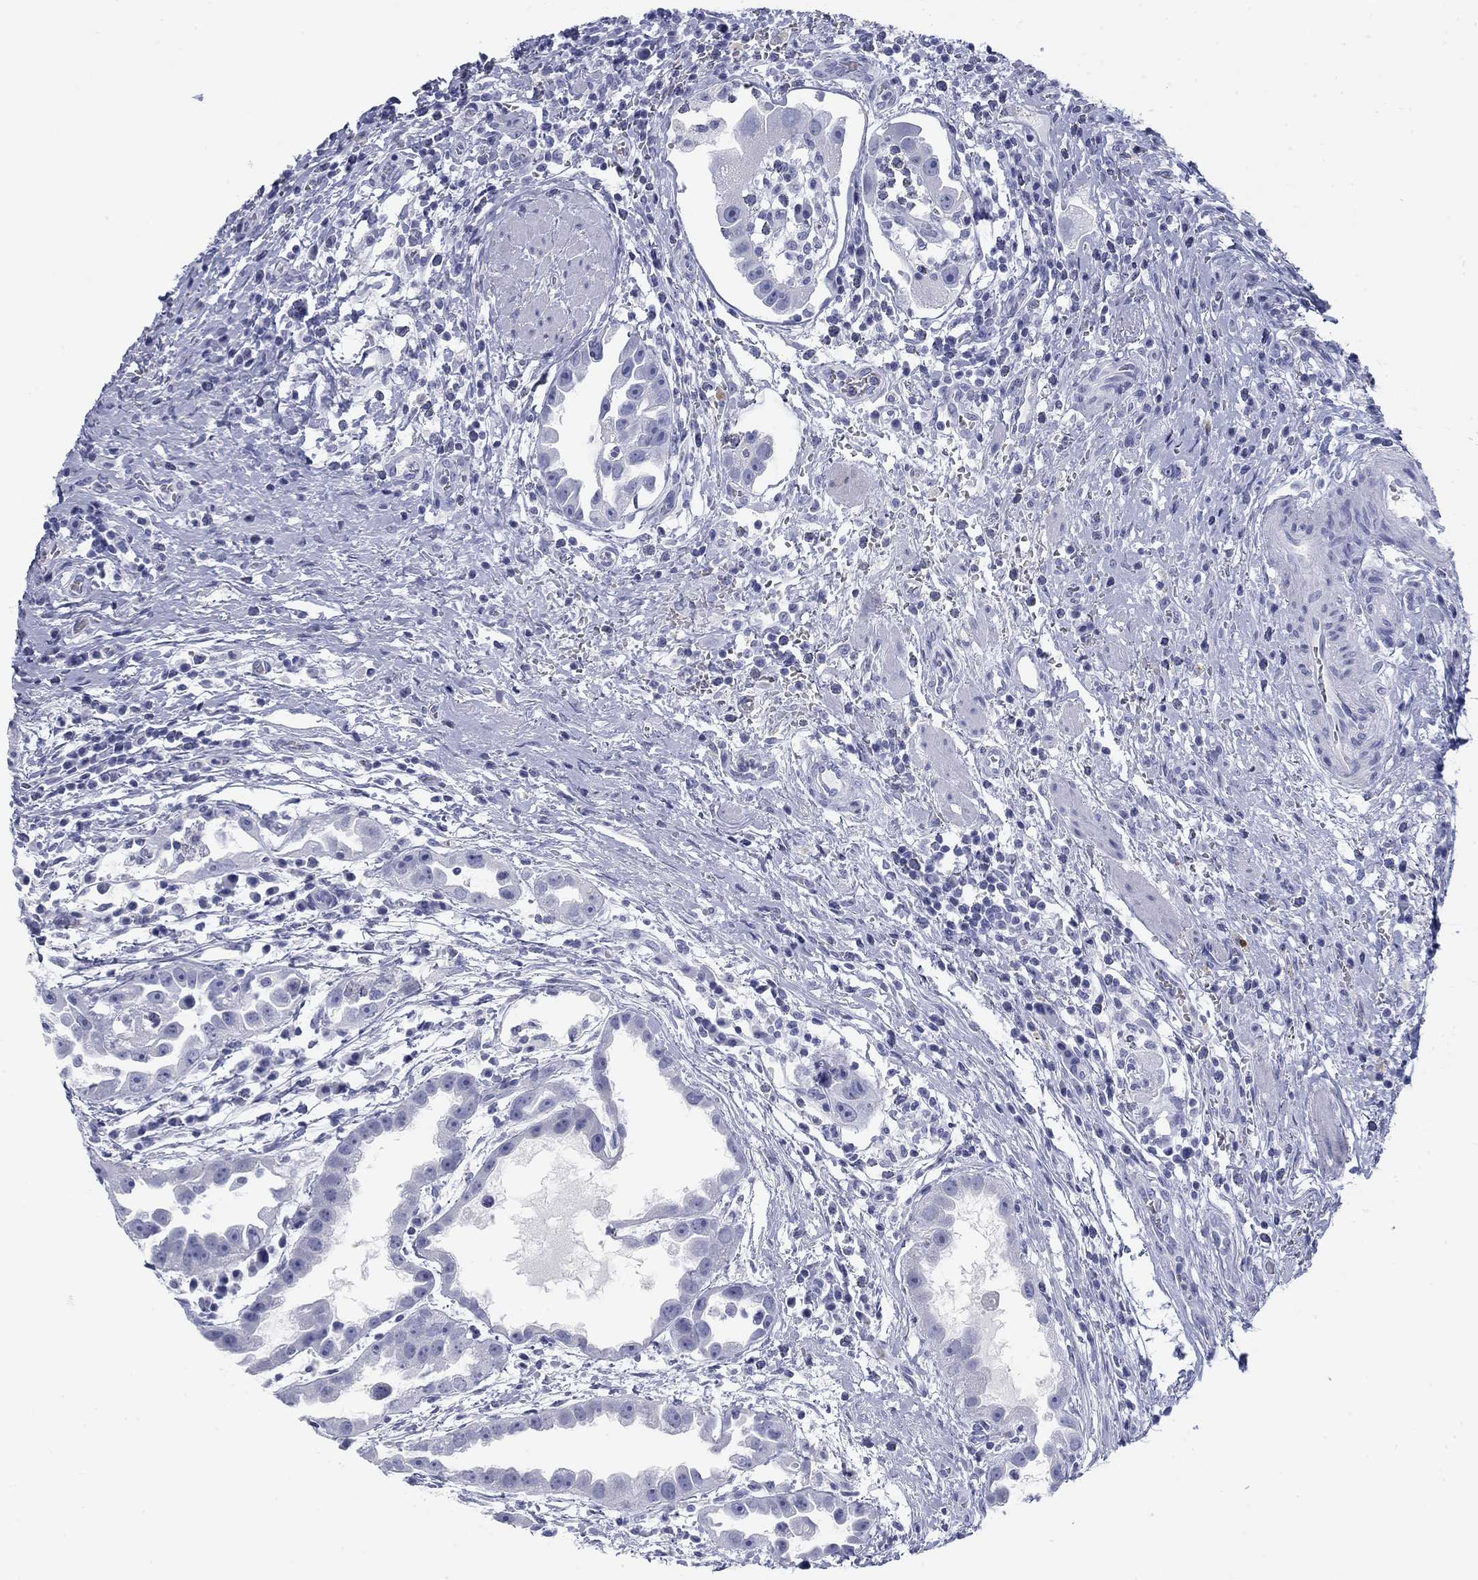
{"staining": {"intensity": "negative", "quantity": "none", "location": "none"}, "tissue": "urothelial cancer", "cell_type": "Tumor cells", "image_type": "cancer", "snomed": [{"axis": "morphology", "description": "Urothelial carcinoma, High grade"}, {"axis": "topography", "description": "Urinary bladder"}], "caption": "Urothelial carcinoma (high-grade) was stained to show a protein in brown. There is no significant positivity in tumor cells. Nuclei are stained in blue.", "gene": "CALB1", "patient": {"sex": "female", "age": 41}}